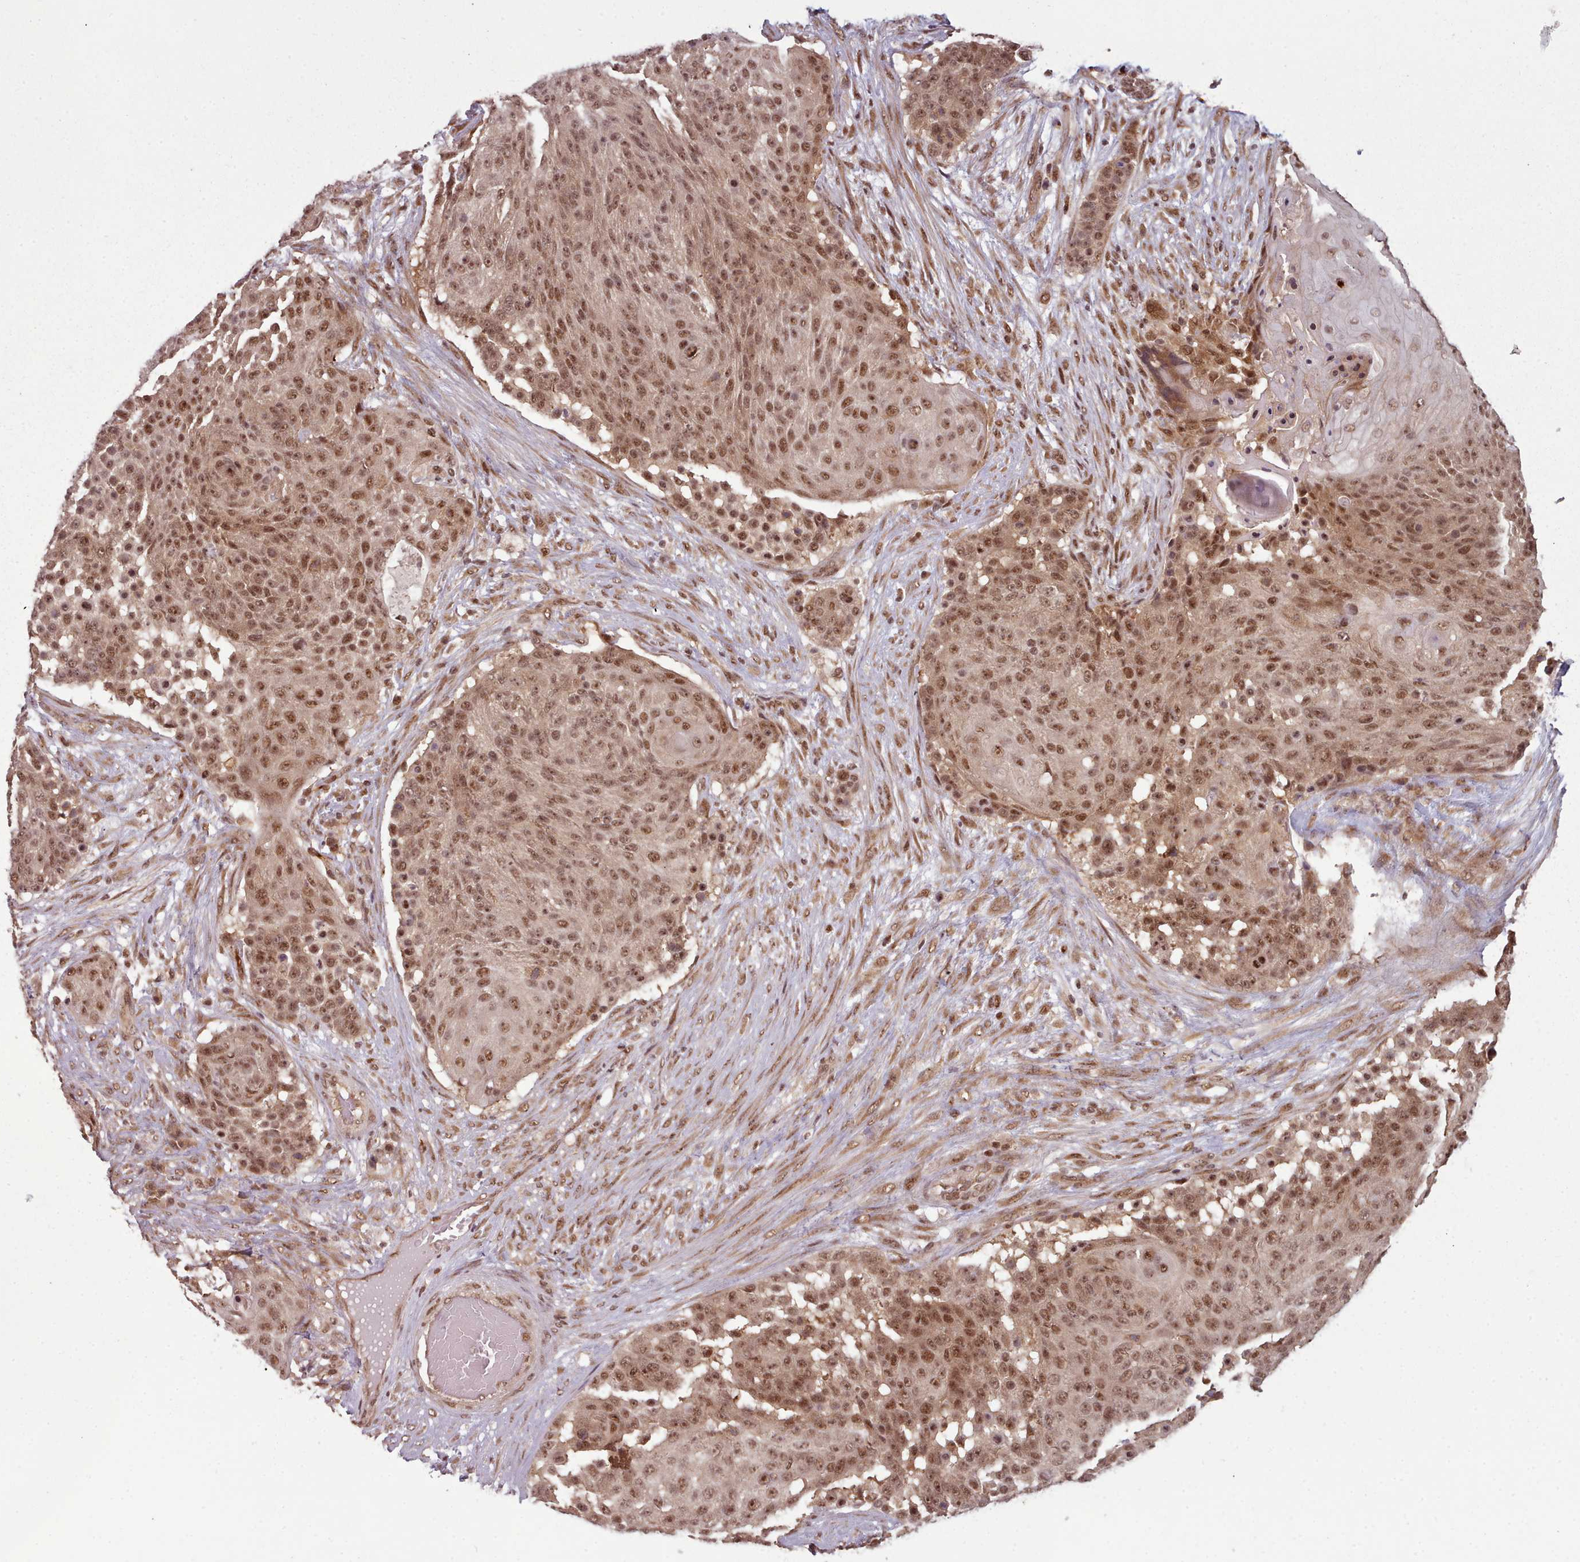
{"staining": {"intensity": "moderate", "quantity": ">75%", "location": "cytoplasmic/membranous,nuclear"}, "tissue": "urothelial cancer", "cell_type": "Tumor cells", "image_type": "cancer", "snomed": [{"axis": "morphology", "description": "Urothelial carcinoma, High grade"}, {"axis": "topography", "description": "Urinary bladder"}], "caption": "IHC micrograph of neoplastic tissue: human urothelial carcinoma (high-grade) stained using immunohistochemistry (IHC) shows medium levels of moderate protein expression localized specifically in the cytoplasmic/membranous and nuclear of tumor cells, appearing as a cytoplasmic/membranous and nuclear brown color.", "gene": "DHX8", "patient": {"sex": "female", "age": 63}}